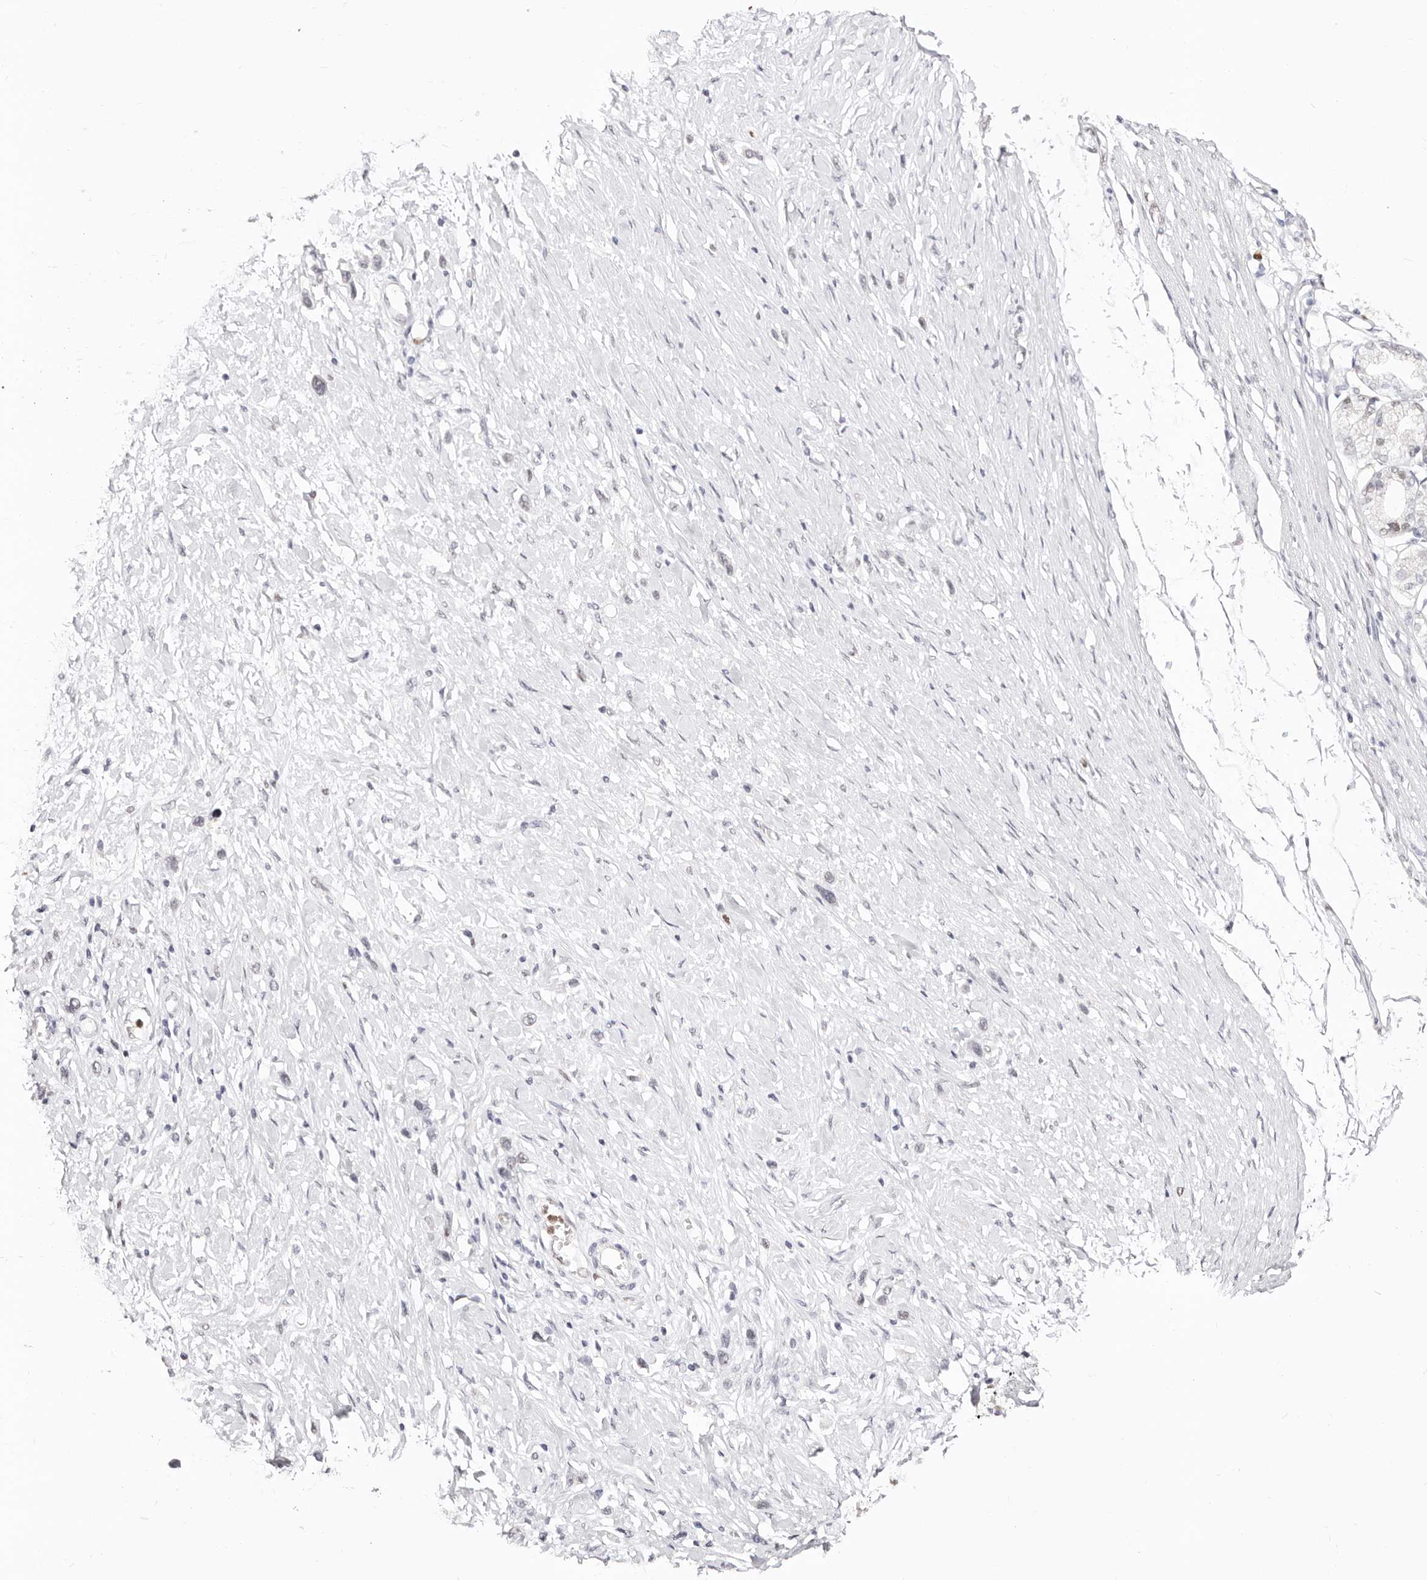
{"staining": {"intensity": "weak", "quantity": "<25%", "location": "nuclear"}, "tissue": "stomach cancer", "cell_type": "Tumor cells", "image_type": "cancer", "snomed": [{"axis": "morphology", "description": "Adenocarcinoma, NOS"}, {"axis": "topography", "description": "Stomach"}], "caption": "This is a photomicrograph of immunohistochemistry (IHC) staining of stomach cancer (adenocarcinoma), which shows no staining in tumor cells. (DAB immunohistochemistry, high magnification).", "gene": "TKT", "patient": {"sex": "female", "age": 65}}